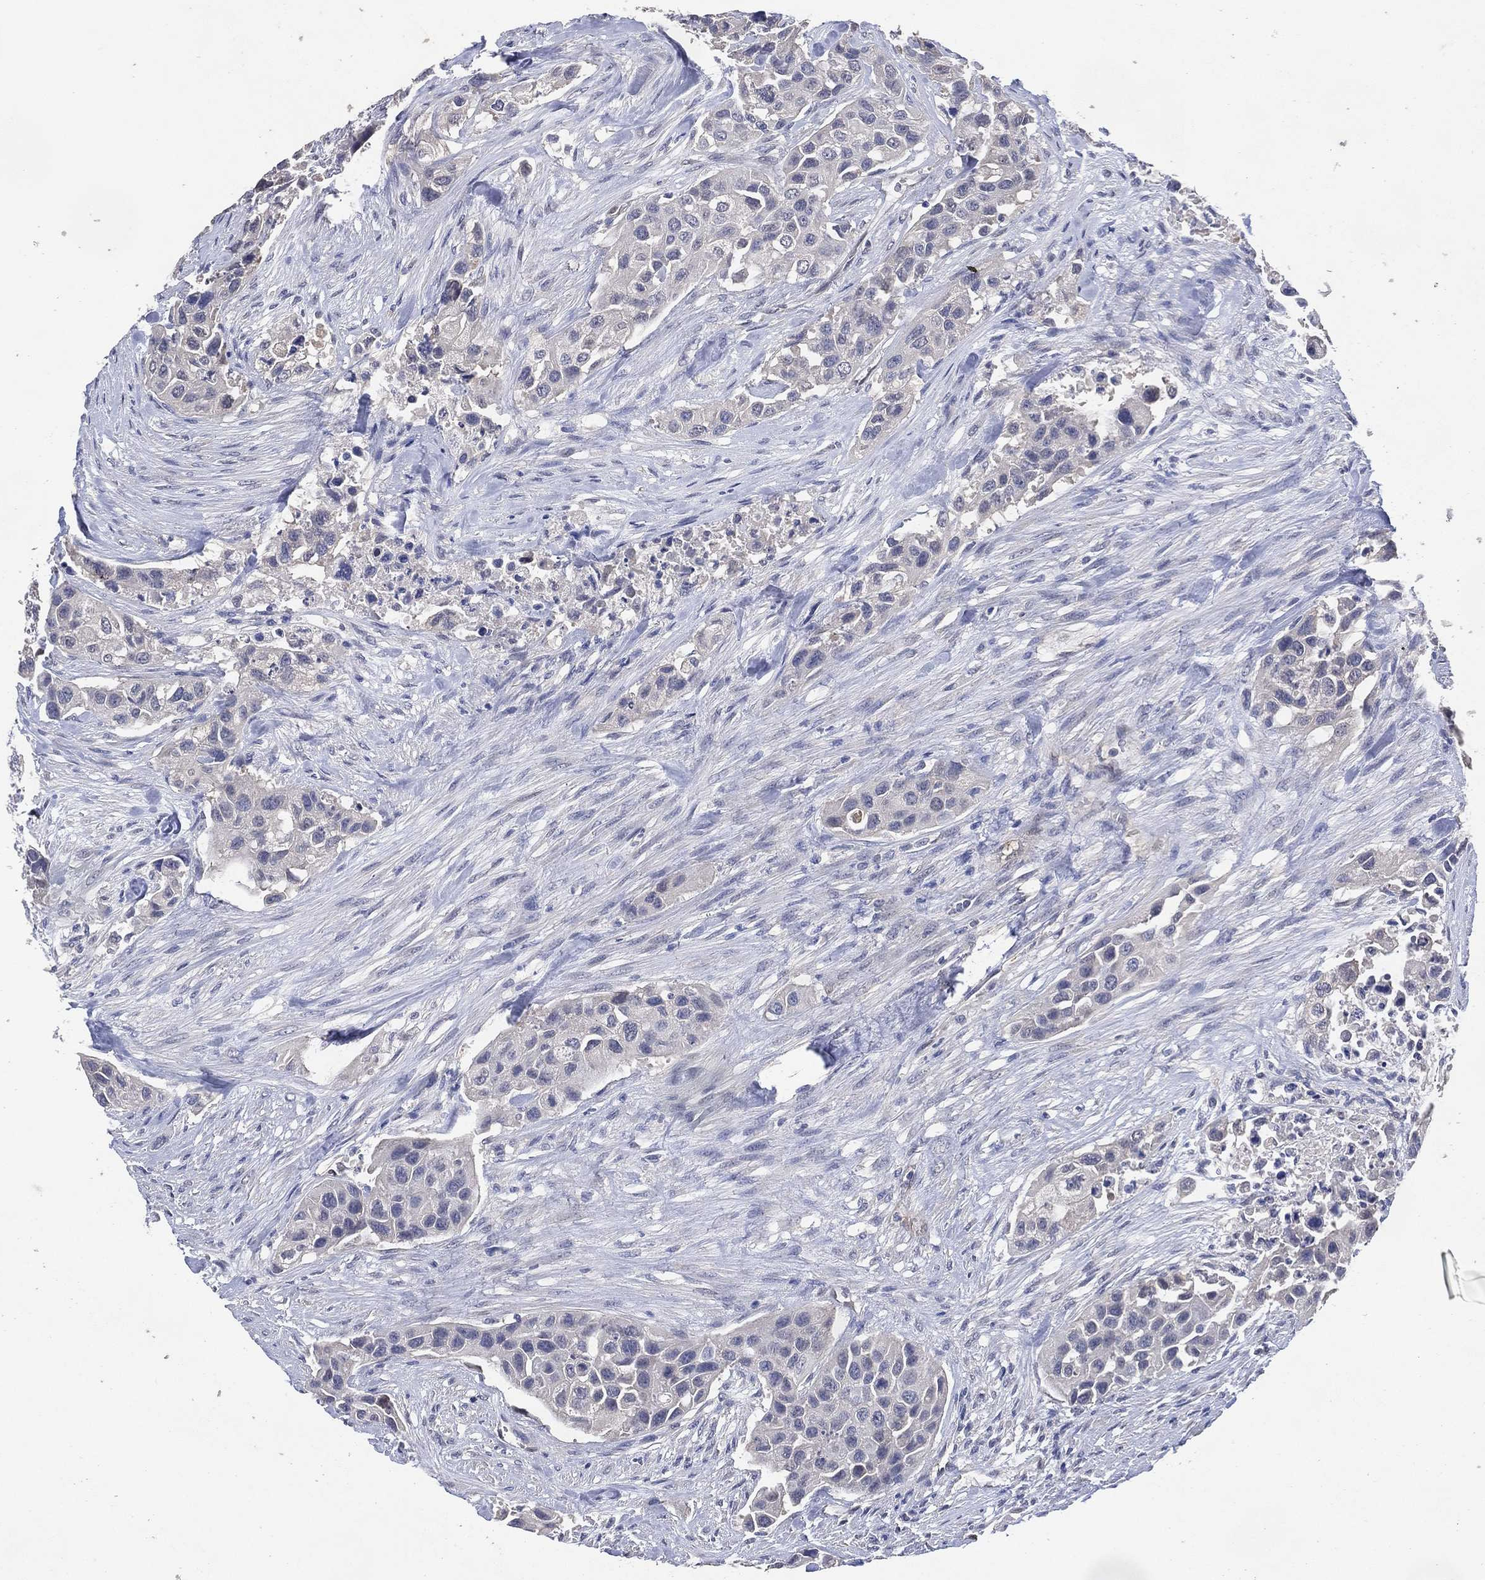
{"staining": {"intensity": "negative", "quantity": "none", "location": "none"}, "tissue": "urothelial cancer", "cell_type": "Tumor cells", "image_type": "cancer", "snomed": [{"axis": "morphology", "description": "Urothelial carcinoma, High grade"}, {"axis": "topography", "description": "Urinary bladder"}], "caption": "Immunohistochemistry (IHC) of high-grade urothelial carcinoma displays no expression in tumor cells.", "gene": "AK1", "patient": {"sex": "female", "age": 73}}